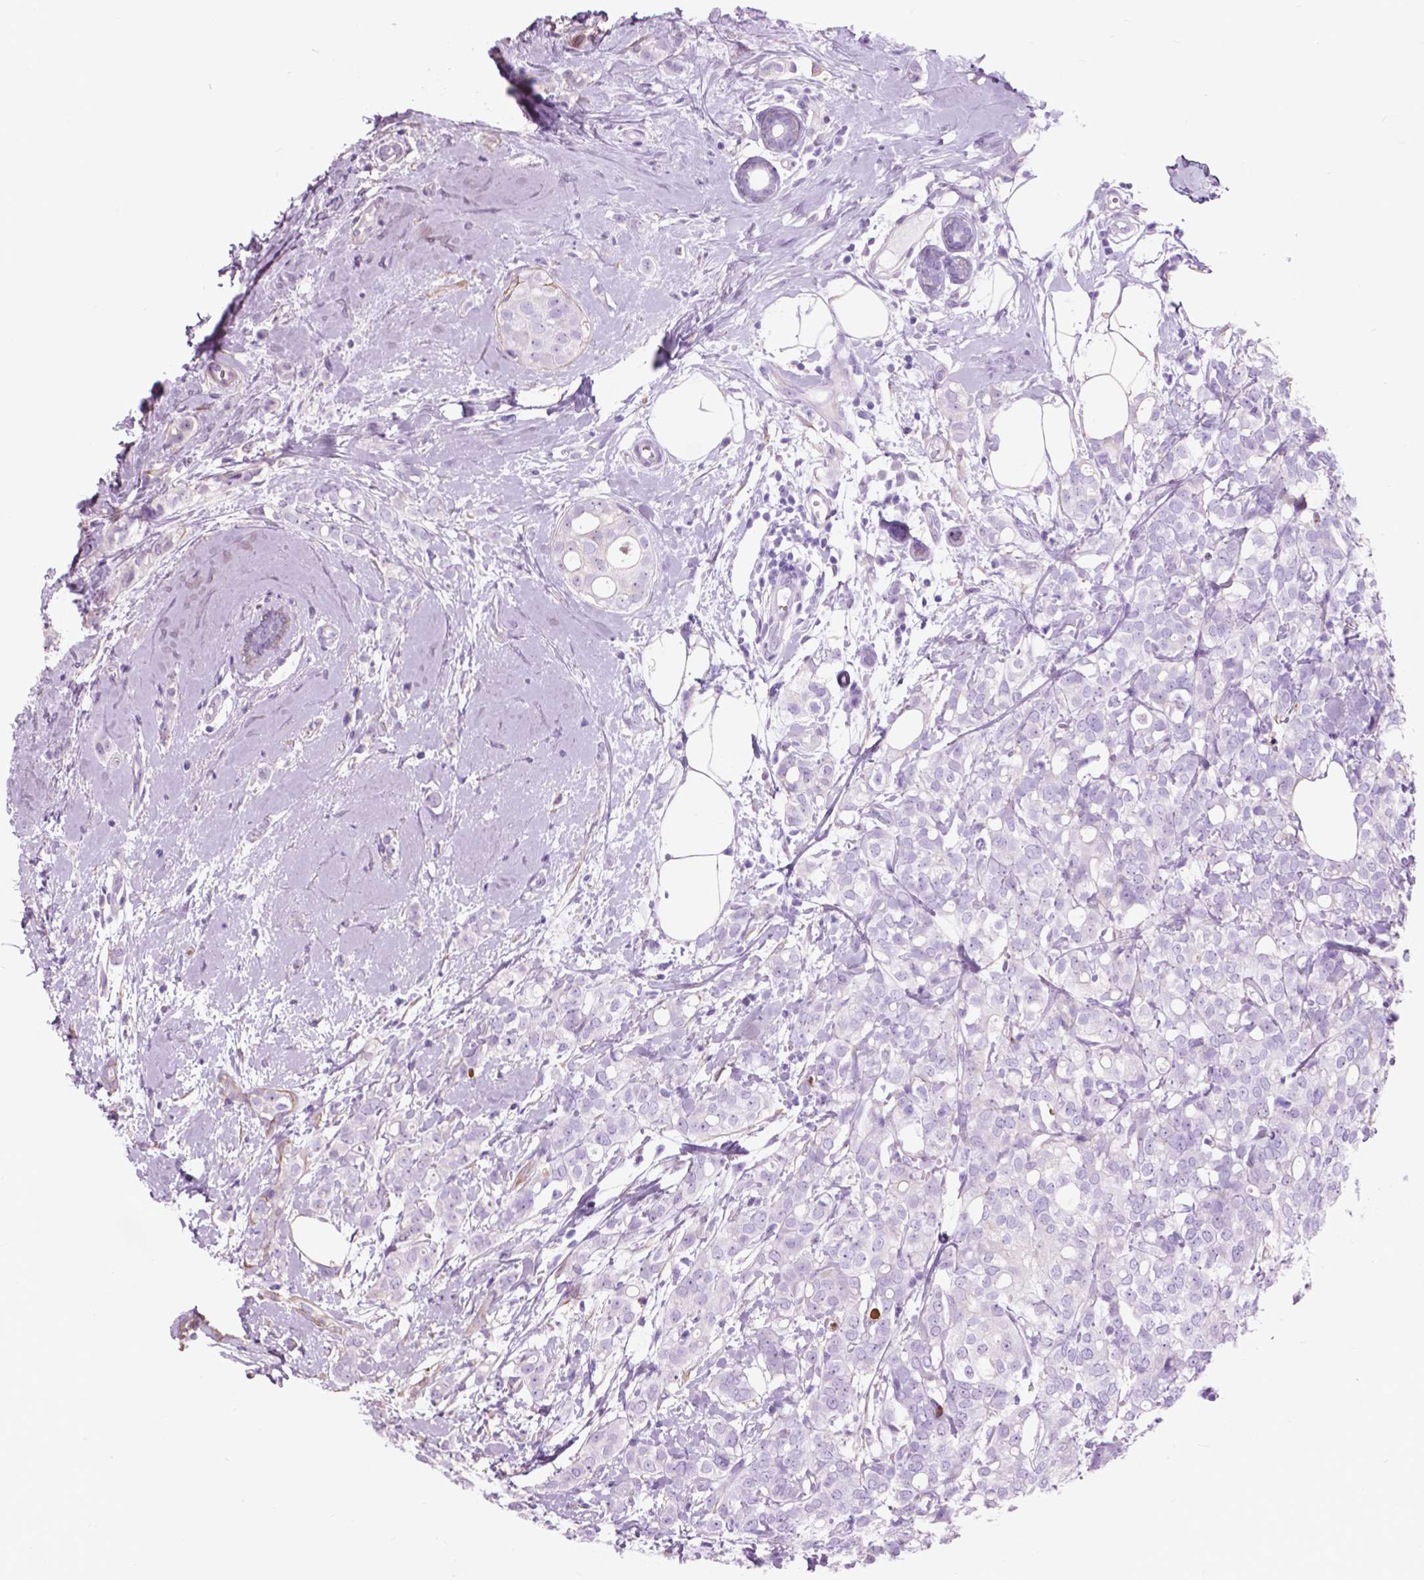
{"staining": {"intensity": "negative", "quantity": "none", "location": "none"}, "tissue": "breast cancer", "cell_type": "Tumor cells", "image_type": "cancer", "snomed": [{"axis": "morphology", "description": "Duct carcinoma"}, {"axis": "topography", "description": "Breast"}], "caption": "This is a micrograph of IHC staining of breast intraductal carcinoma, which shows no expression in tumor cells. The staining was performed using DAB to visualize the protein expression in brown, while the nuclei were stained in blue with hematoxylin (Magnification: 20x).", "gene": "FXYD2", "patient": {"sex": "female", "age": 40}}